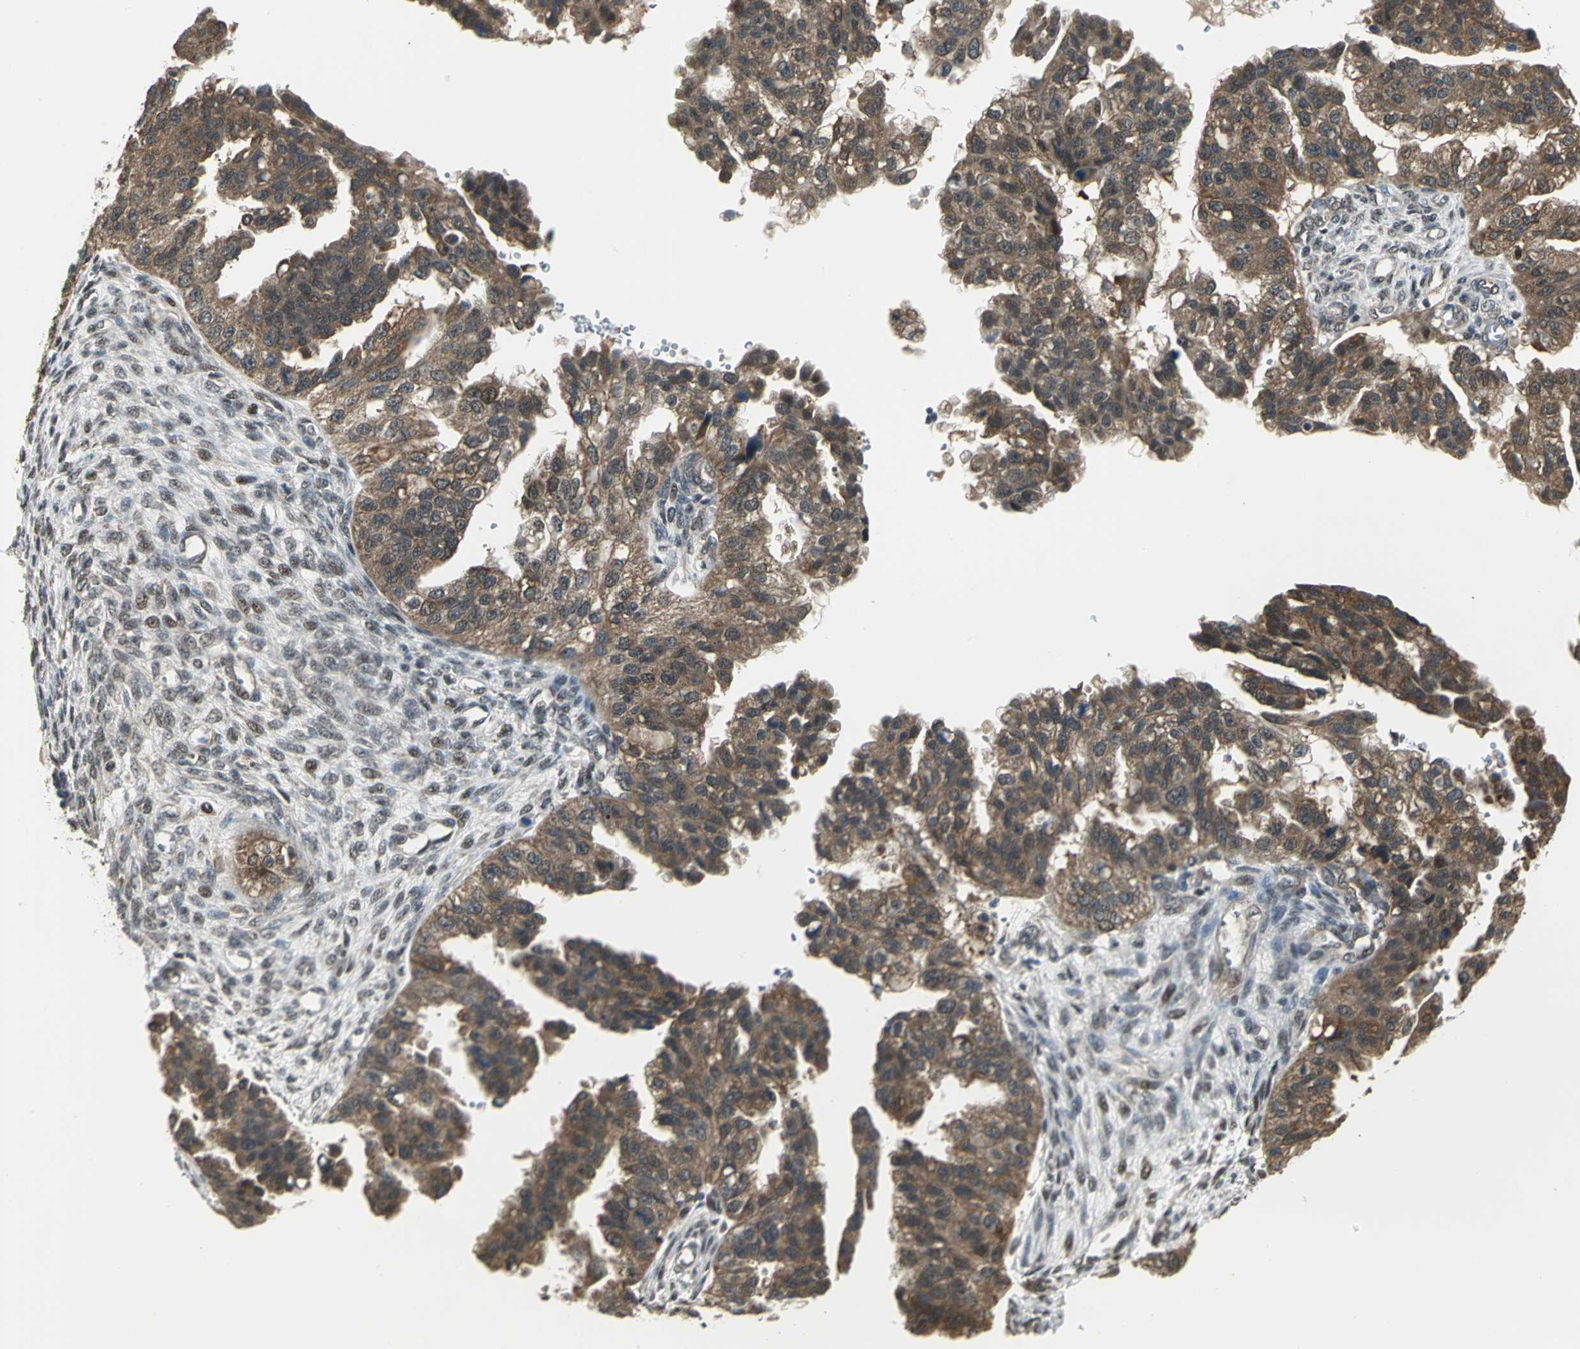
{"staining": {"intensity": "moderate", "quantity": ">75%", "location": "cytoplasmic/membranous"}, "tissue": "ovarian cancer", "cell_type": "Tumor cells", "image_type": "cancer", "snomed": [{"axis": "morphology", "description": "Cystadenocarcinoma, serous, NOS"}, {"axis": "topography", "description": "Ovary"}], "caption": "The micrograph demonstrates a brown stain indicating the presence of a protein in the cytoplasmic/membranous of tumor cells in serous cystadenocarcinoma (ovarian).", "gene": "PSMC4", "patient": {"sex": "female", "age": 58}}